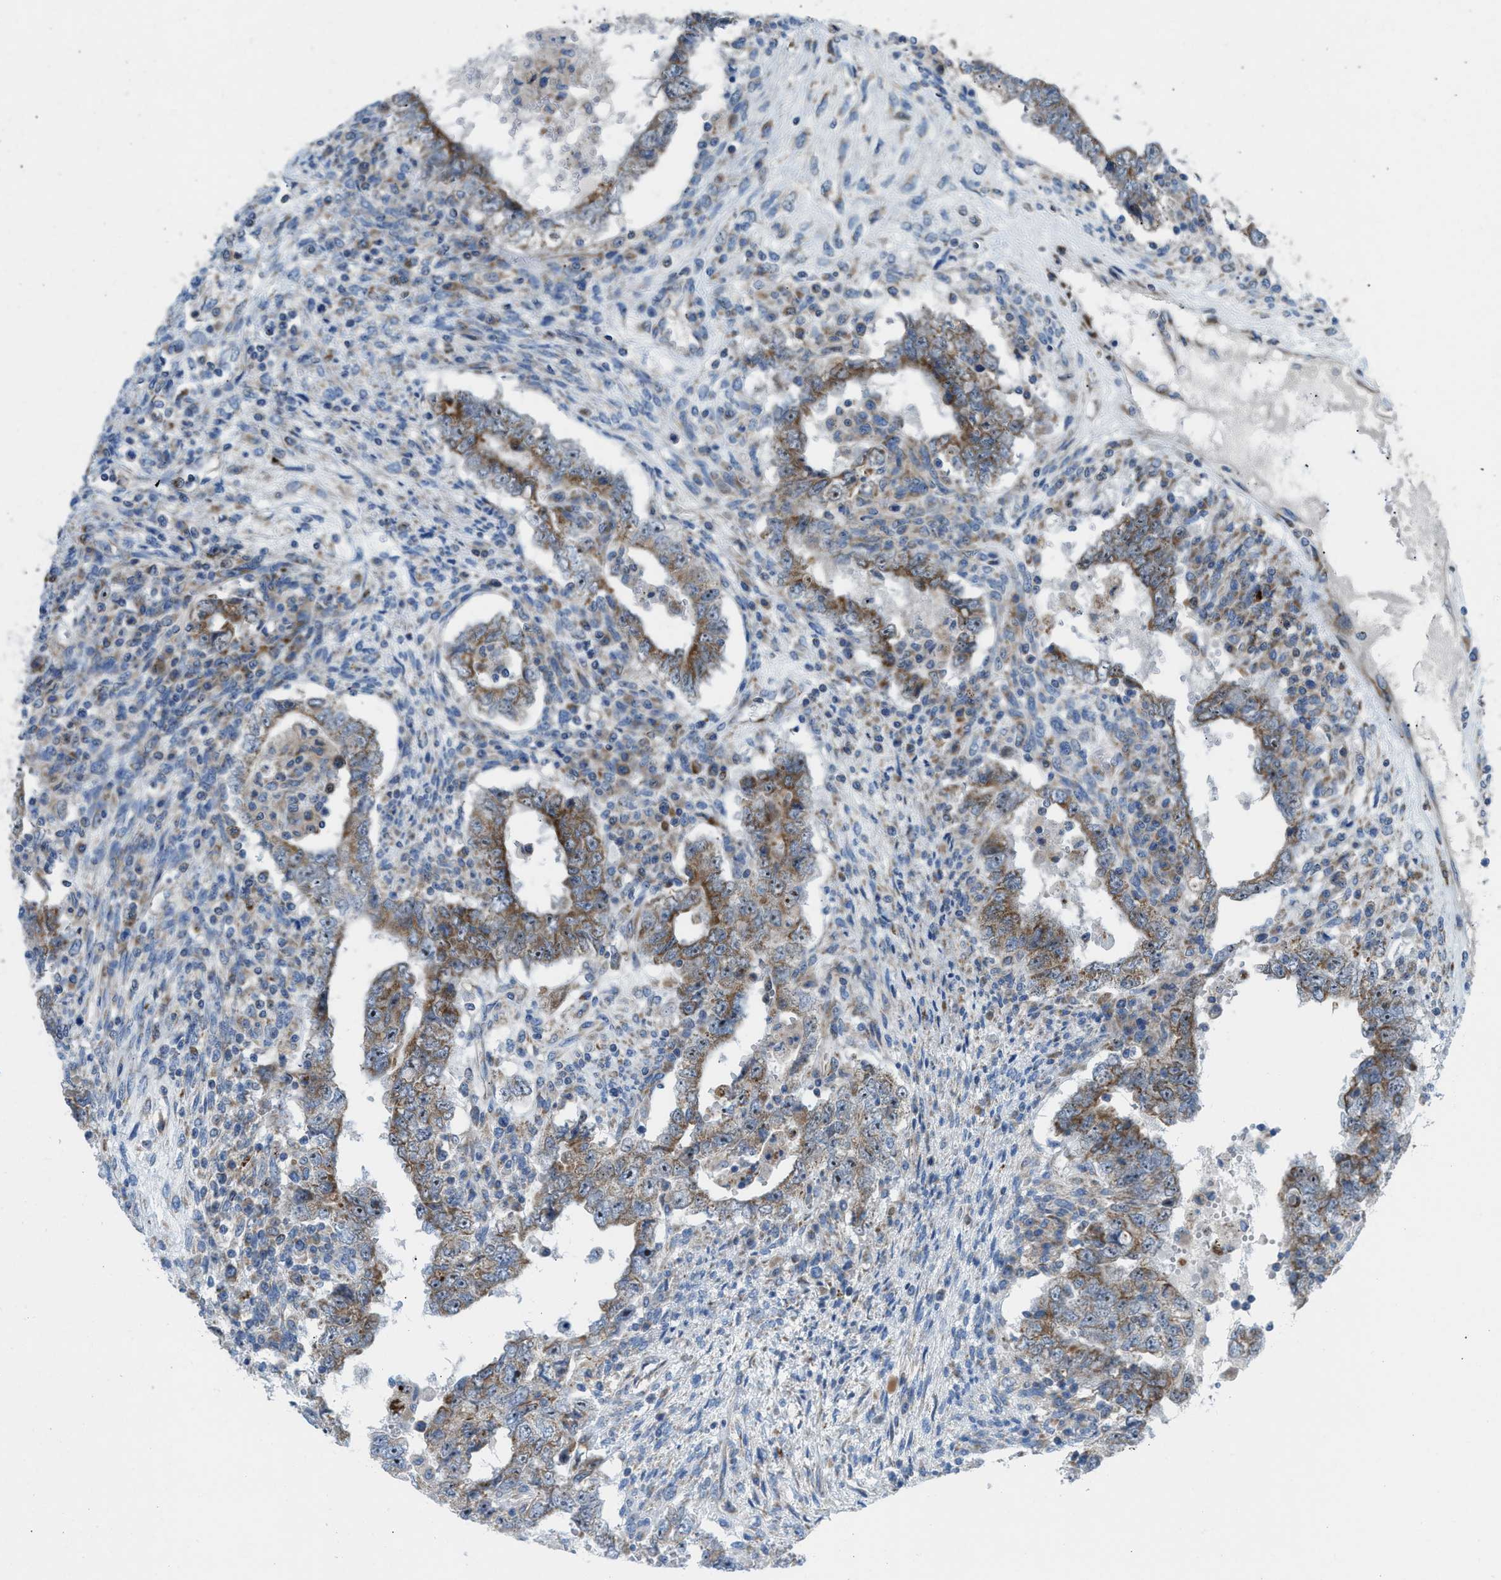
{"staining": {"intensity": "moderate", "quantity": ">75%", "location": "cytoplasmic/membranous,nuclear"}, "tissue": "testis cancer", "cell_type": "Tumor cells", "image_type": "cancer", "snomed": [{"axis": "morphology", "description": "Carcinoma, Embryonal, NOS"}, {"axis": "topography", "description": "Testis"}], "caption": "Human testis embryonal carcinoma stained with a brown dye displays moderate cytoplasmic/membranous and nuclear positive staining in about >75% of tumor cells.", "gene": "TPH1", "patient": {"sex": "male", "age": 26}}